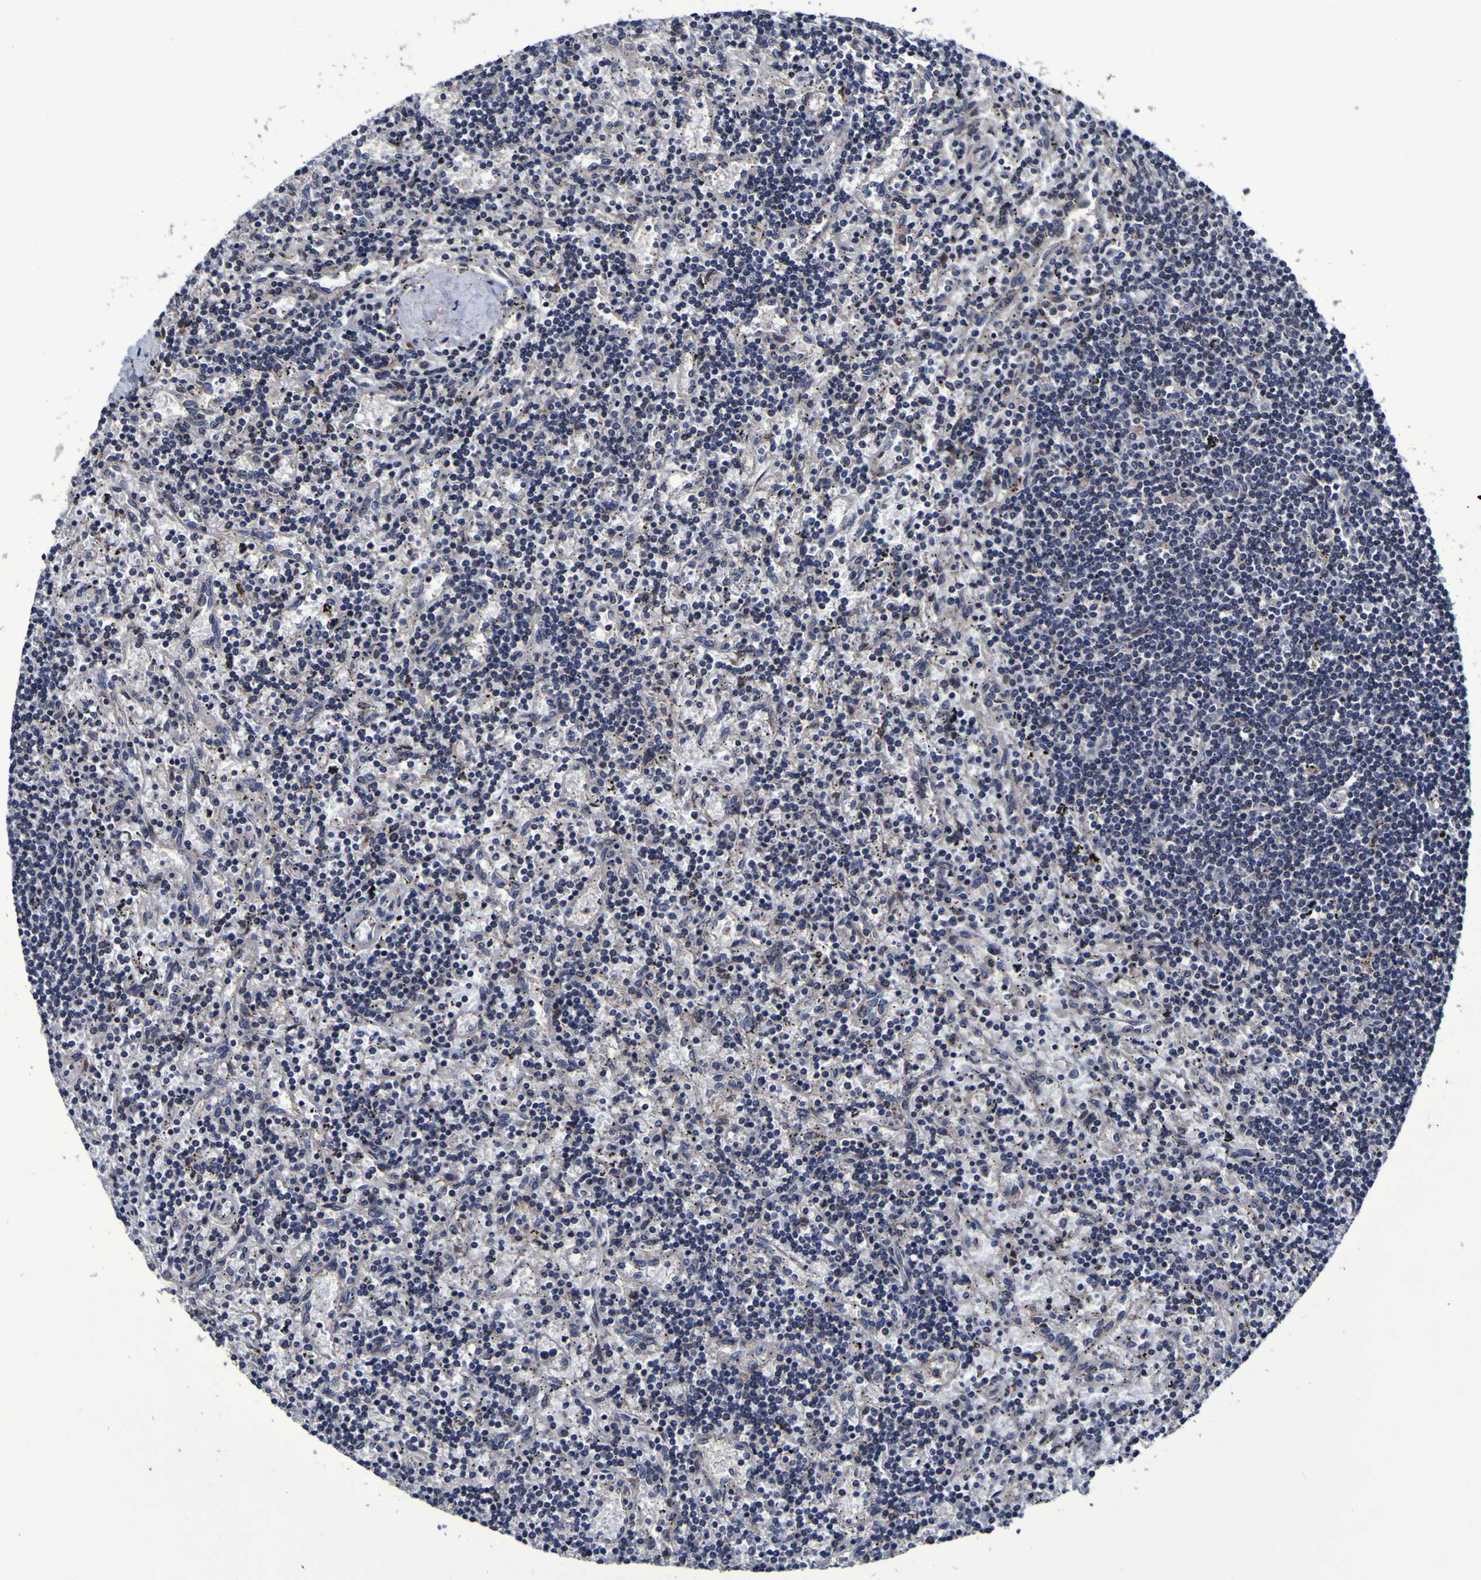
{"staining": {"intensity": "negative", "quantity": "none", "location": "none"}, "tissue": "lymphoma", "cell_type": "Tumor cells", "image_type": "cancer", "snomed": [{"axis": "morphology", "description": "Malignant lymphoma, non-Hodgkin's type, Low grade"}, {"axis": "topography", "description": "Spleen"}], "caption": "The histopathology image exhibits no staining of tumor cells in low-grade malignant lymphoma, non-Hodgkin's type. (DAB IHC, high magnification).", "gene": "P3H1", "patient": {"sex": "male", "age": 76}}